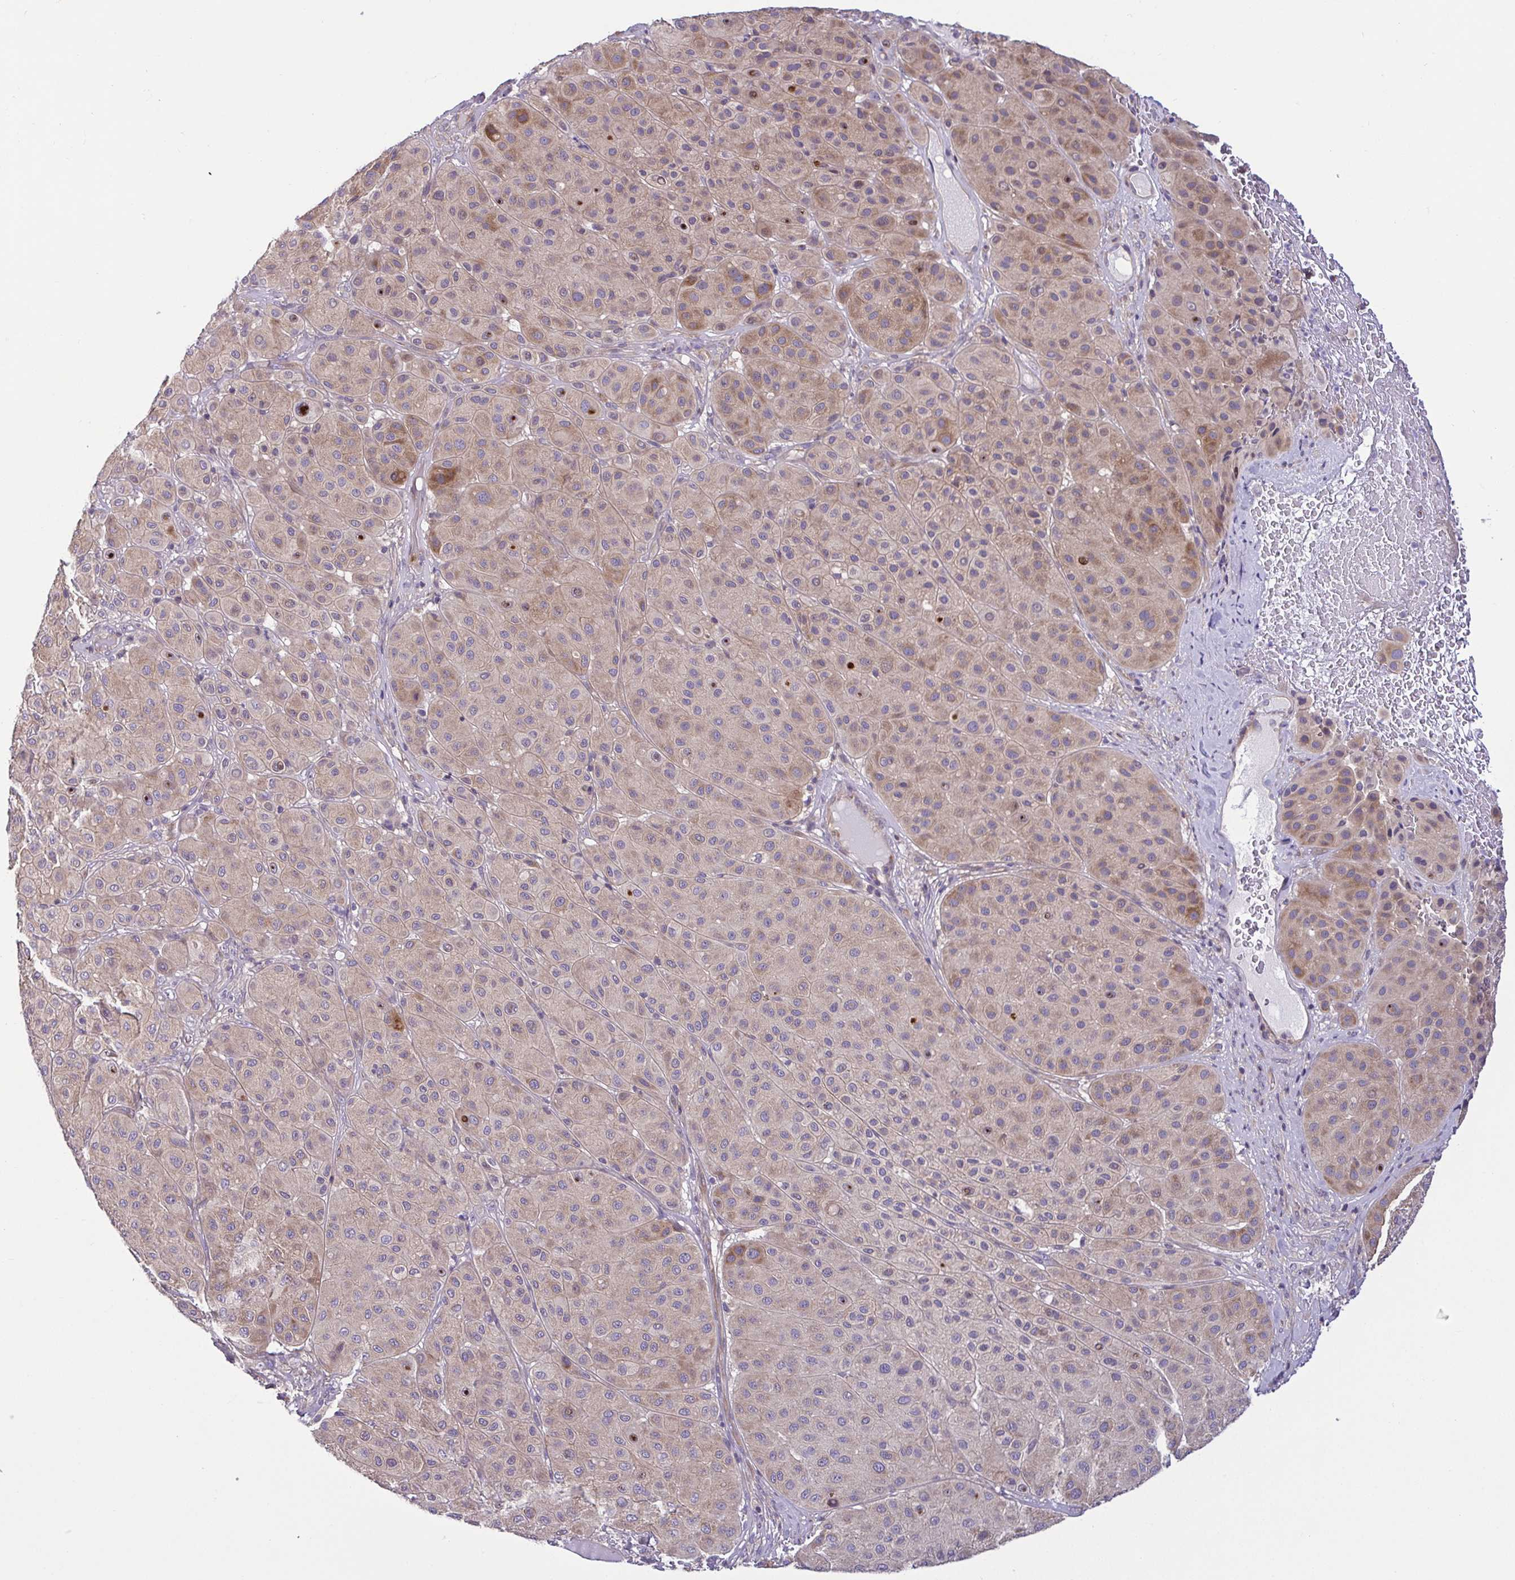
{"staining": {"intensity": "weak", "quantity": "25%-75%", "location": "cytoplasmic/membranous"}, "tissue": "melanoma", "cell_type": "Tumor cells", "image_type": "cancer", "snomed": [{"axis": "morphology", "description": "Malignant melanoma, Metastatic site"}, {"axis": "topography", "description": "Smooth muscle"}], "caption": "Protein staining of melanoma tissue displays weak cytoplasmic/membranous expression in about 25%-75% of tumor cells.", "gene": "LMF2", "patient": {"sex": "male", "age": 41}}